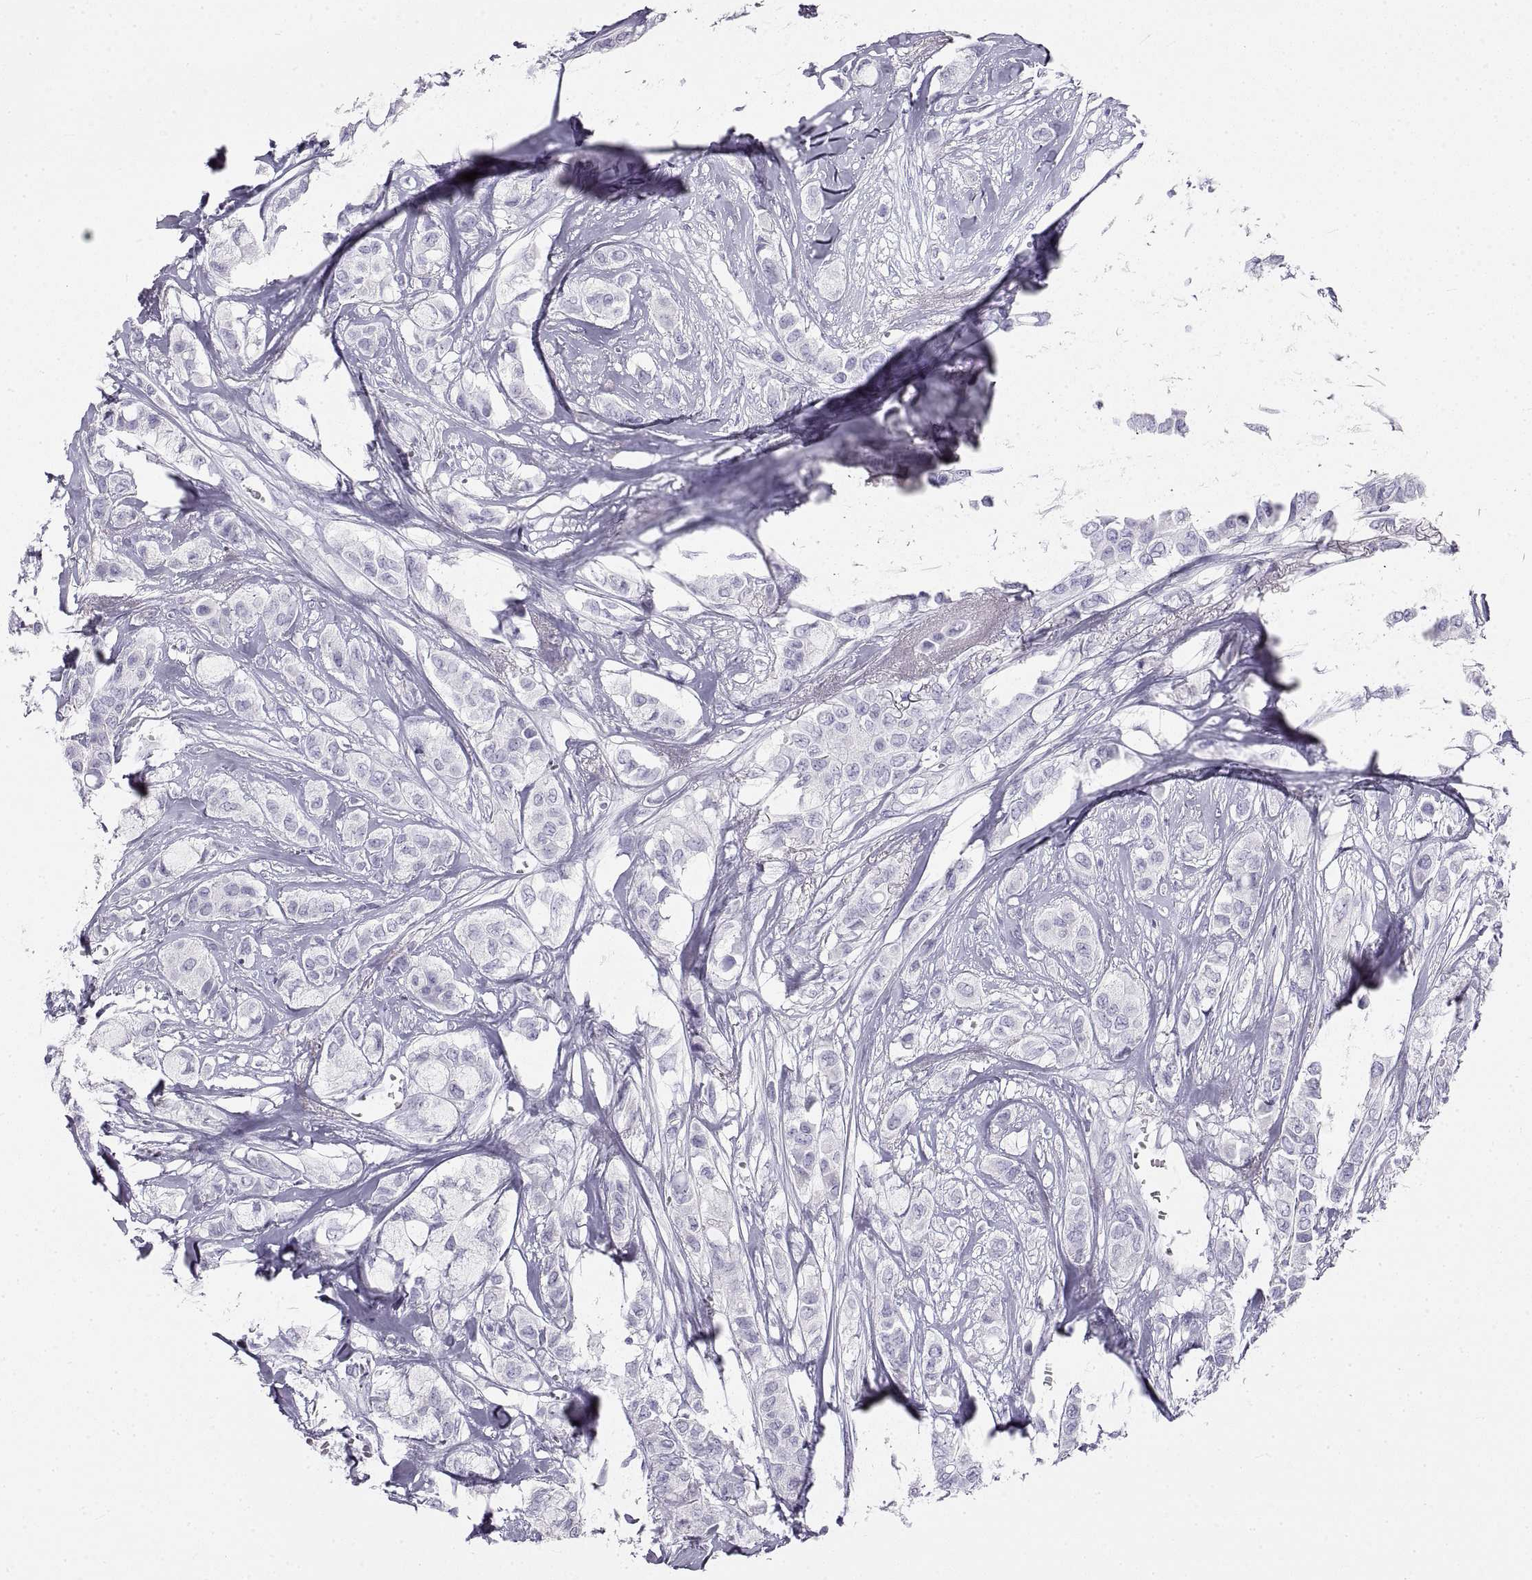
{"staining": {"intensity": "negative", "quantity": "none", "location": "none"}, "tissue": "breast cancer", "cell_type": "Tumor cells", "image_type": "cancer", "snomed": [{"axis": "morphology", "description": "Duct carcinoma"}, {"axis": "topography", "description": "Breast"}], "caption": "This is an immunohistochemistry image of breast intraductal carcinoma. There is no staining in tumor cells.", "gene": "RLBP1", "patient": {"sex": "female", "age": 85}}